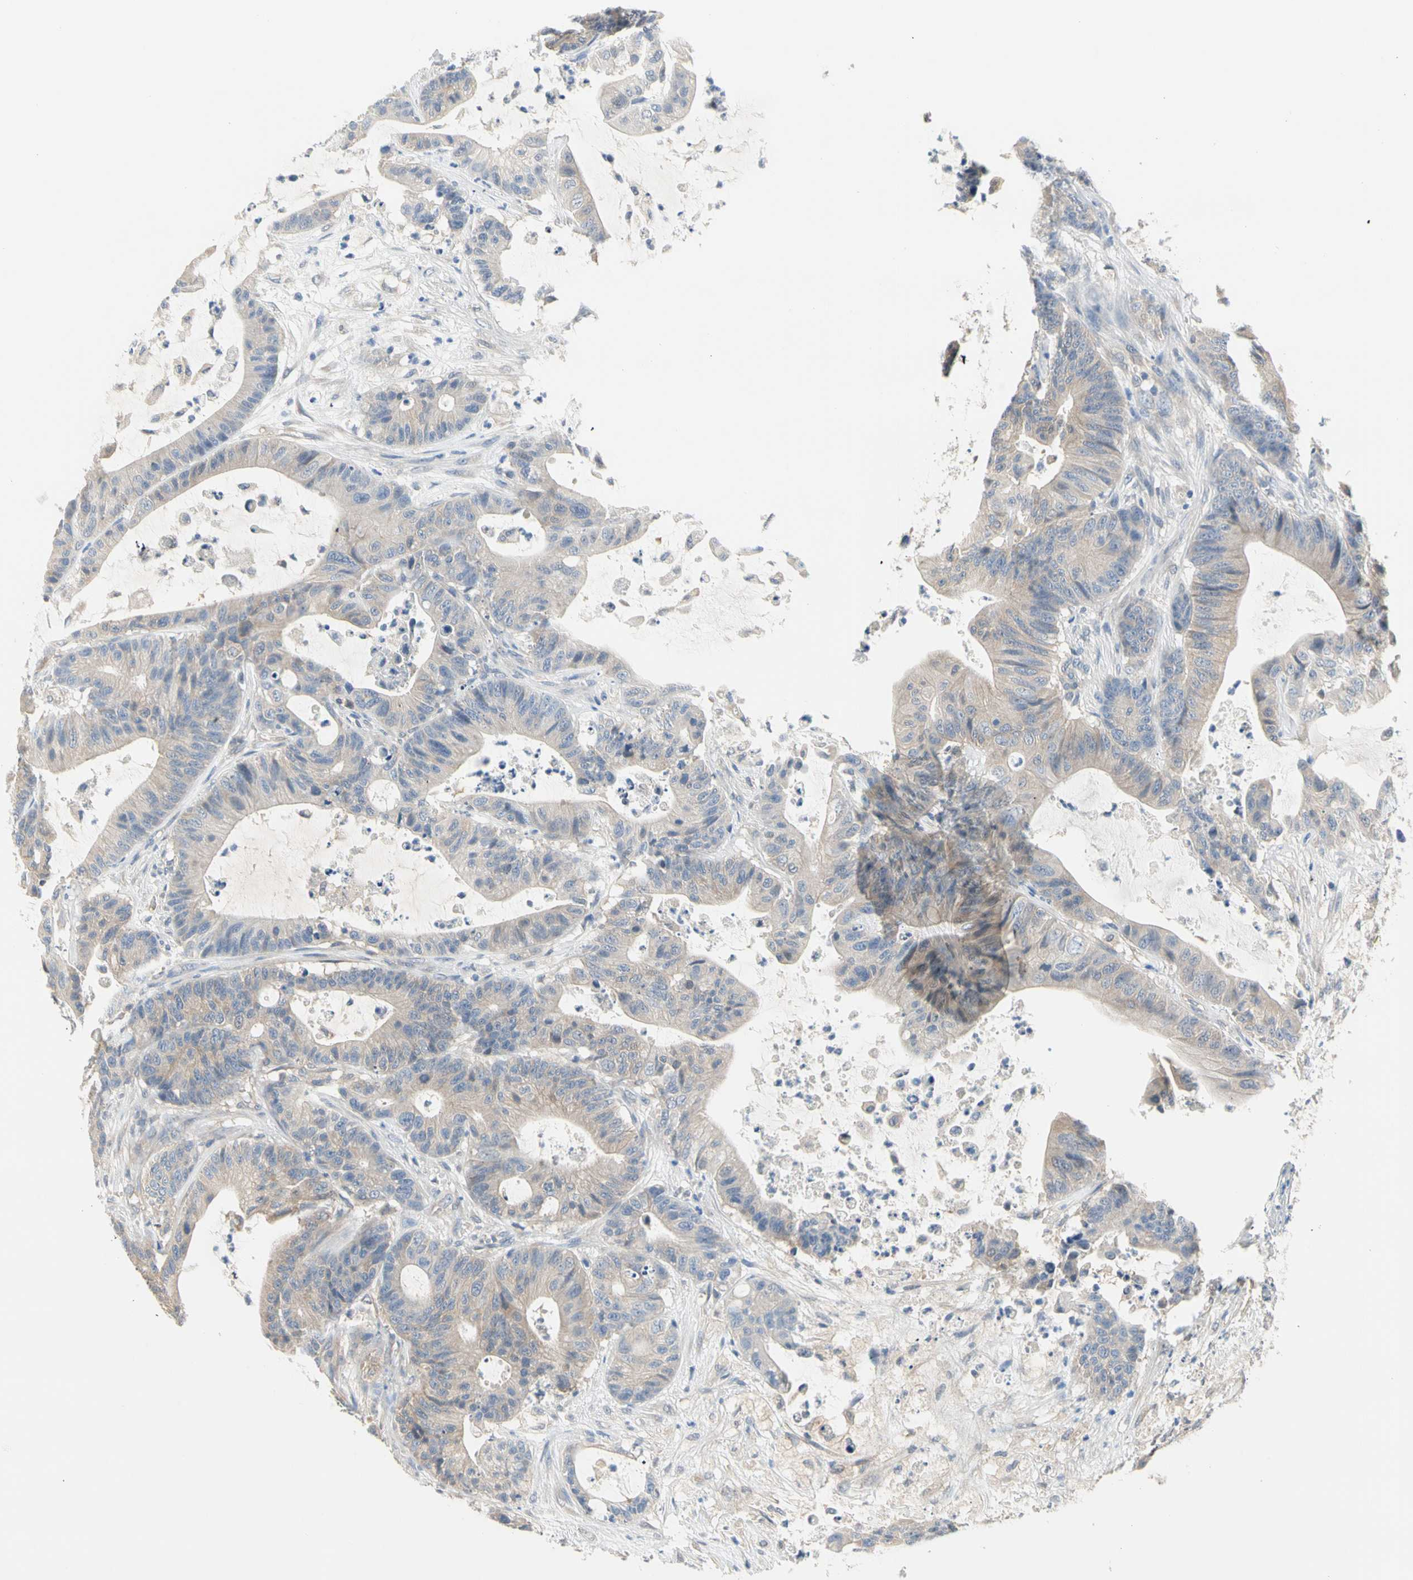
{"staining": {"intensity": "weak", "quantity": ">75%", "location": "cytoplasmic/membranous"}, "tissue": "colorectal cancer", "cell_type": "Tumor cells", "image_type": "cancer", "snomed": [{"axis": "morphology", "description": "Adenocarcinoma, NOS"}, {"axis": "topography", "description": "Colon"}], "caption": "Colorectal adenocarcinoma was stained to show a protein in brown. There is low levels of weak cytoplasmic/membranous positivity in about >75% of tumor cells. Ihc stains the protein in brown and the nuclei are stained blue.", "gene": "MPI", "patient": {"sex": "female", "age": 84}}